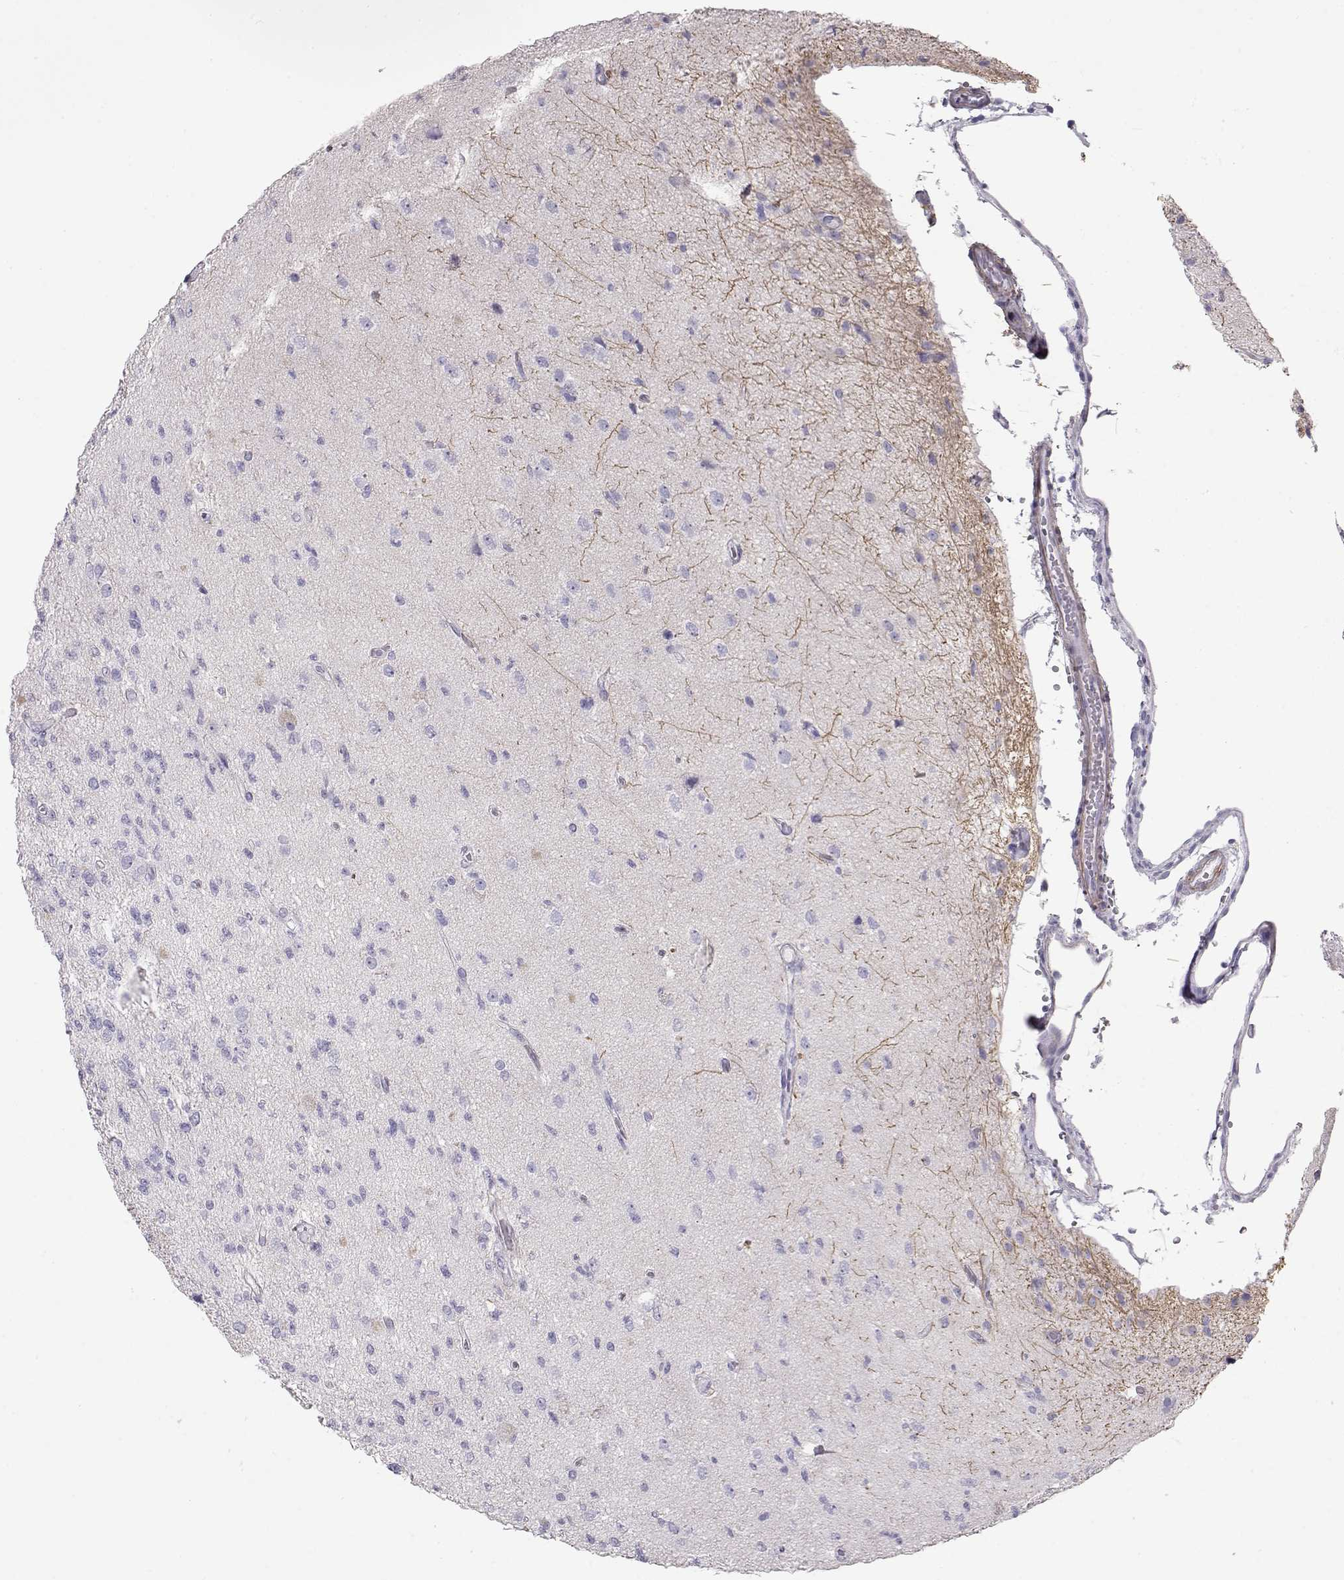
{"staining": {"intensity": "negative", "quantity": "none", "location": "none"}, "tissue": "glioma", "cell_type": "Tumor cells", "image_type": "cancer", "snomed": [{"axis": "morphology", "description": "Glioma, malignant, High grade"}, {"axis": "topography", "description": "Brain"}], "caption": "IHC photomicrograph of neoplastic tissue: human malignant high-grade glioma stained with DAB (3,3'-diaminobenzidine) reveals no significant protein positivity in tumor cells. (Stains: DAB IHC with hematoxylin counter stain, Microscopy: brightfield microscopy at high magnification).", "gene": "SLITRK3", "patient": {"sex": "male", "age": 56}}